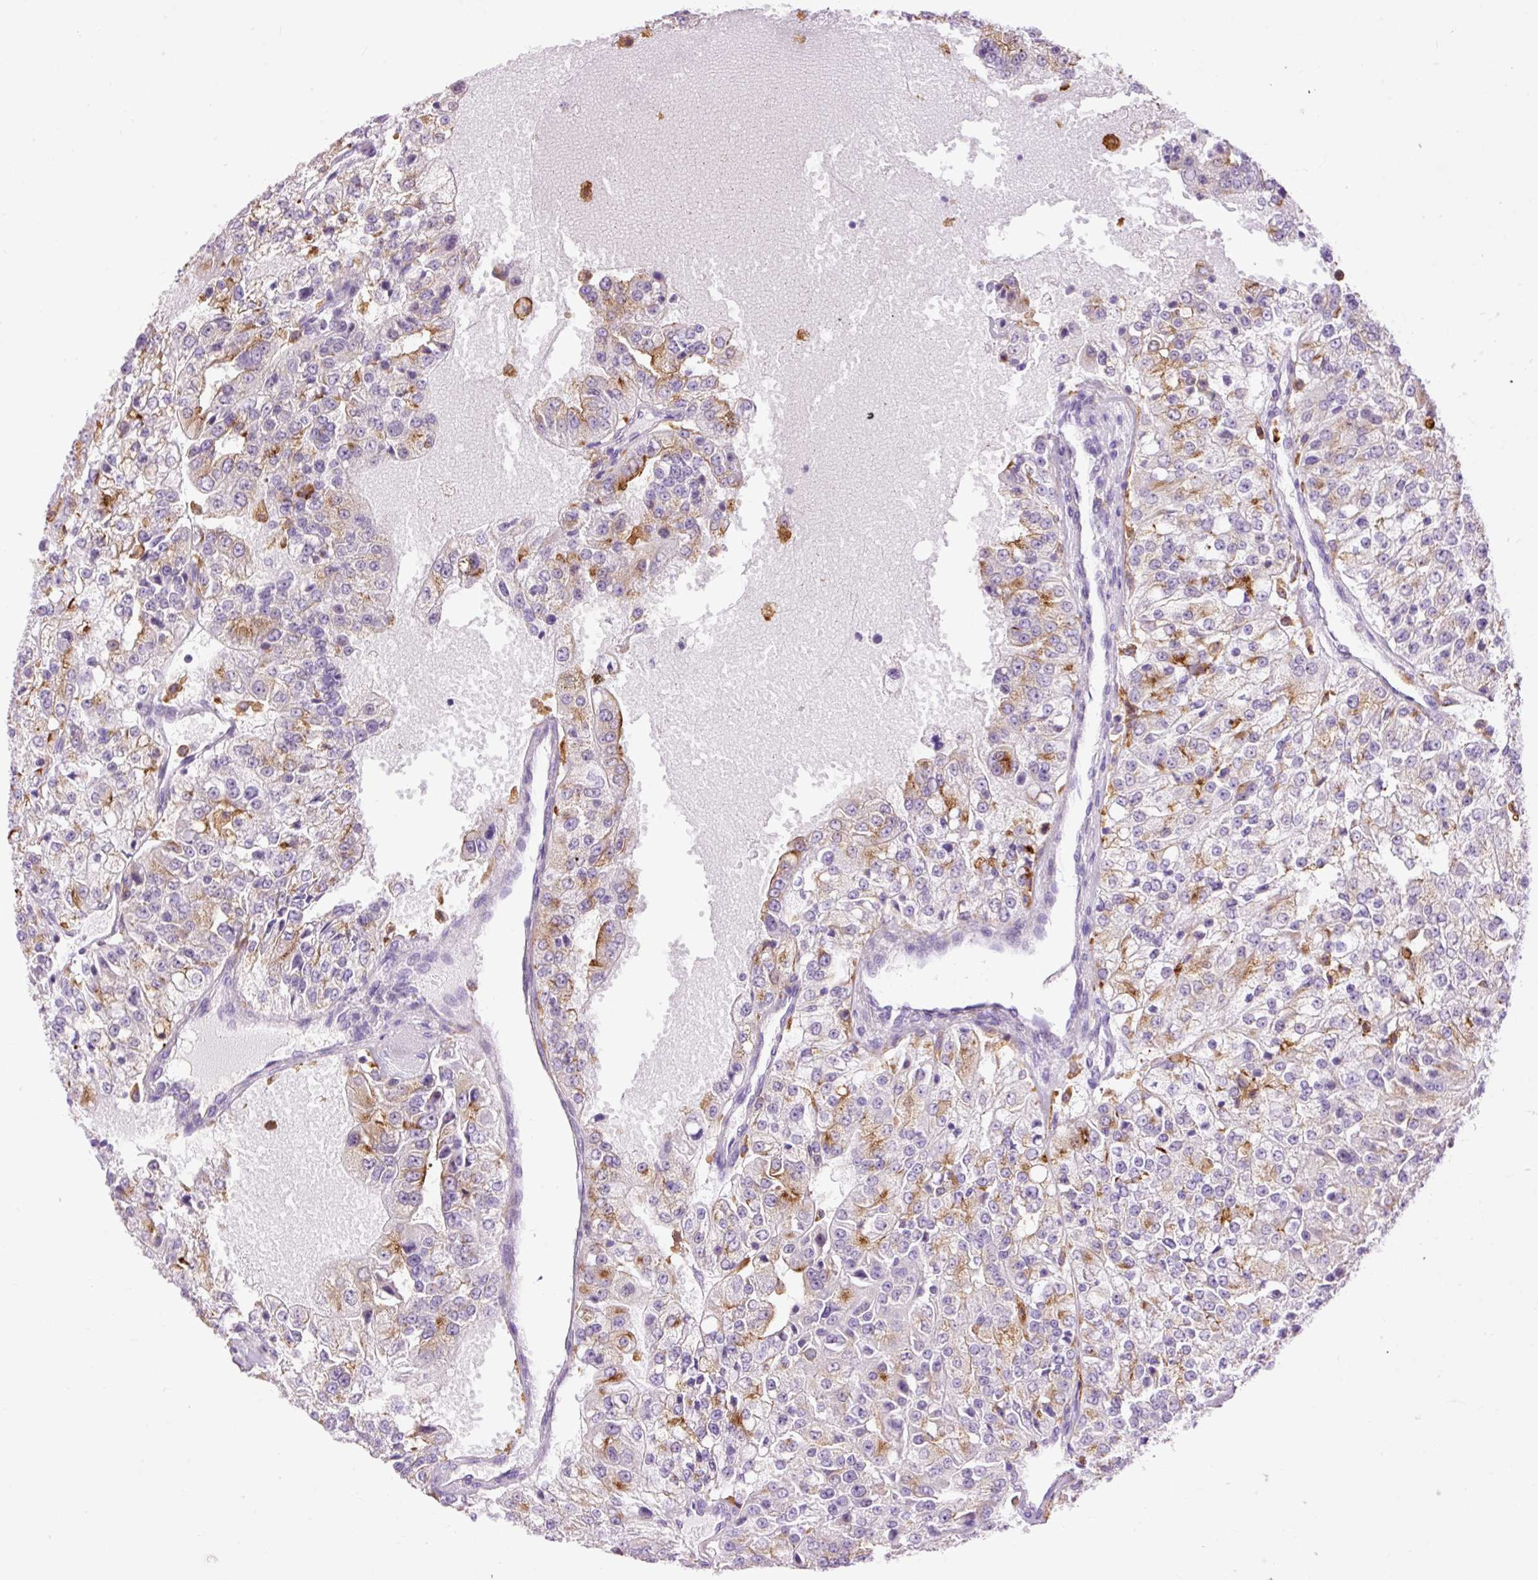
{"staining": {"intensity": "moderate", "quantity": "25%-75%", "location": "cytoplasmic/membranous"}, "tissue": "renal cancer", "cell_type": "Tumor cells", "image_type": "cancer", "snomed": [{"axis": "morphology", "description": "Adenocarcinoma, NOS"}, {"axis": "topography", "description": "Kidney"}], "caption": "Immunohistochemistry (IHC) of renal cancer (adenocarcinoma) displays medium levels of moderate cytoplasmic/membranous expression in approximately 25%-75% of tumor cells.", "gene": "LY86", "patient": {"sex": "female", "age": 63}}